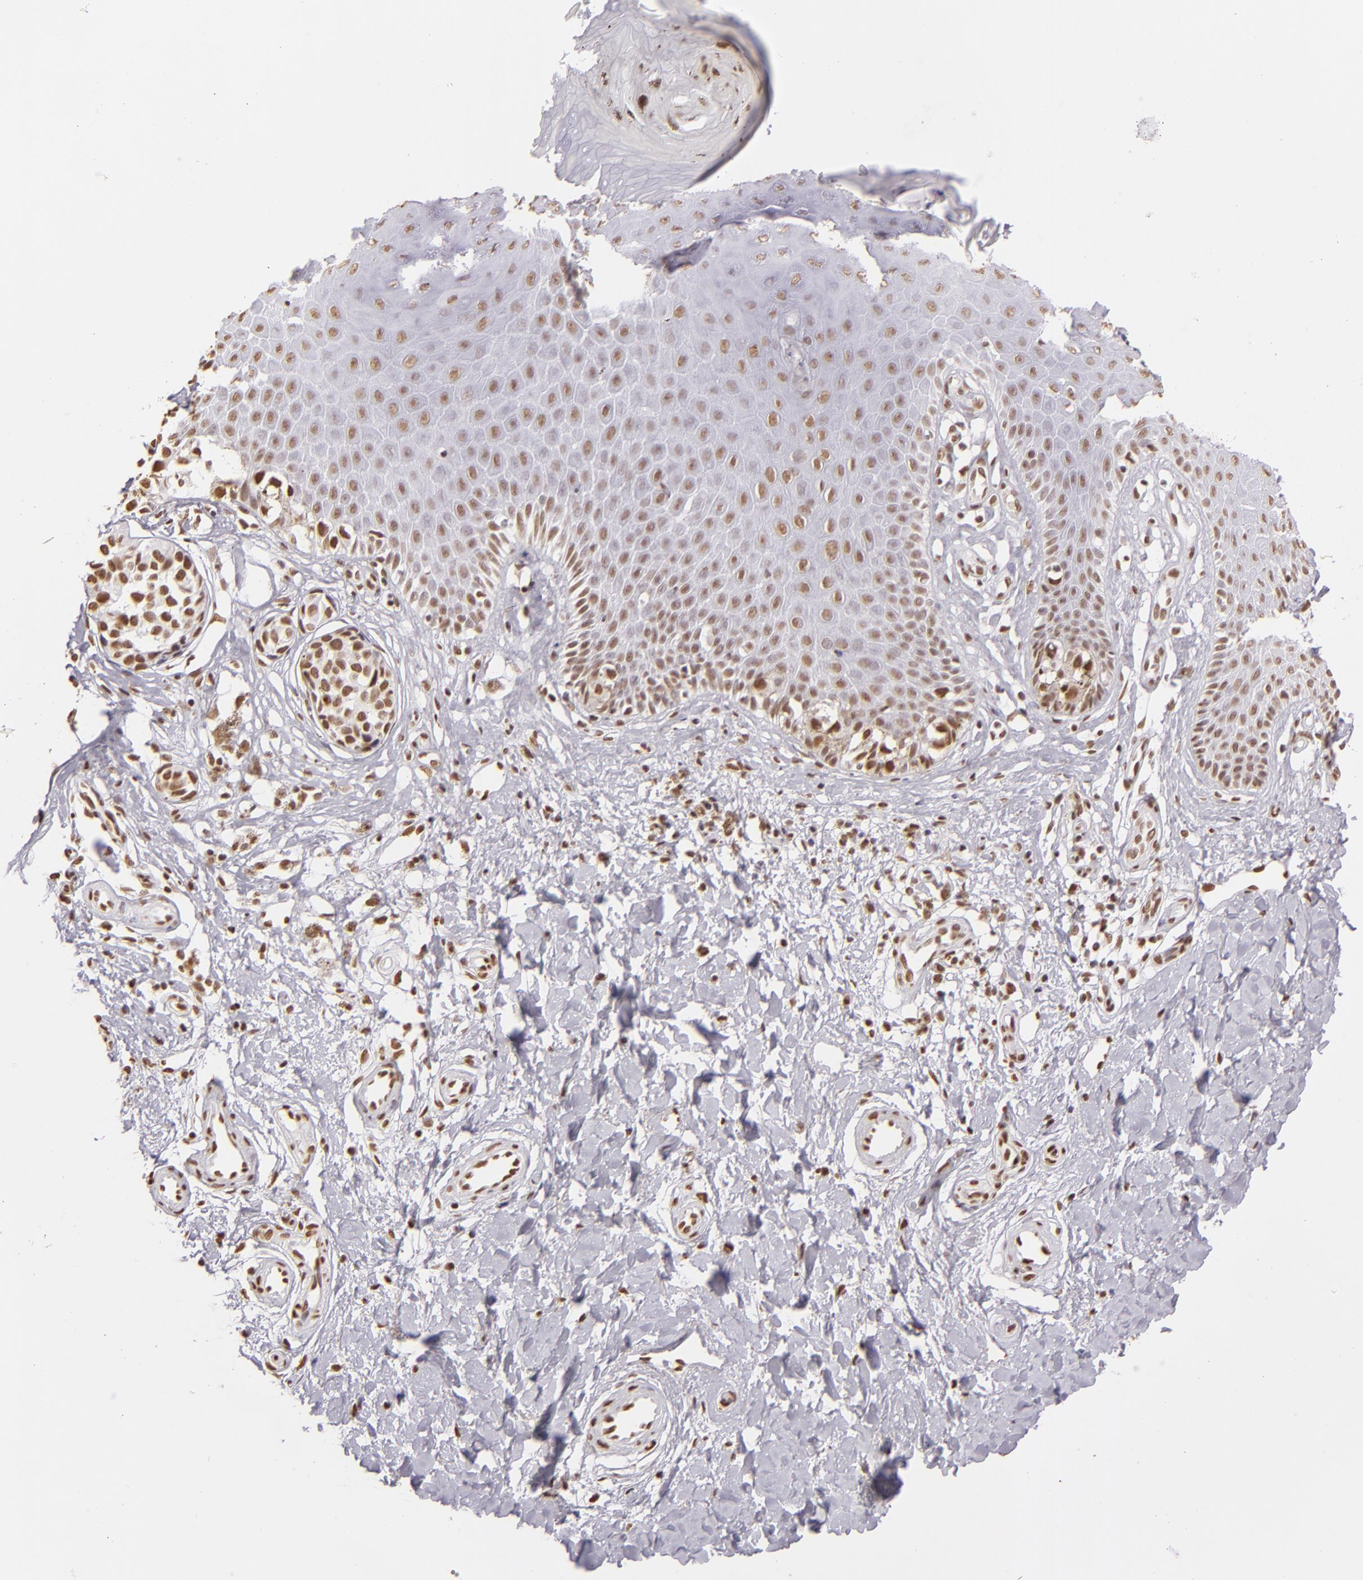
{"staining": {"intensity": "moderate", "quantity": ">75%", "location": "nuclear"}, "tissue": "melanoma", "cell_type": "Tumor cells", "image_type": "cancer", "snomed": [{"axis": "morphology", "description": "Malignant melanoma, NOS"}, {"axis": "topography", "description": "Skin"}], "caption": "High-magnification brightfield microscopy of melanoma stained with DAB (brown) and counterstained with hematoxylin (blue). tumor cells exhibit moderate nuclear staining is appreciated in about>75% of cells.", "gene": "PAPOLA", "patient": {"sex": "male", "age": 79}}